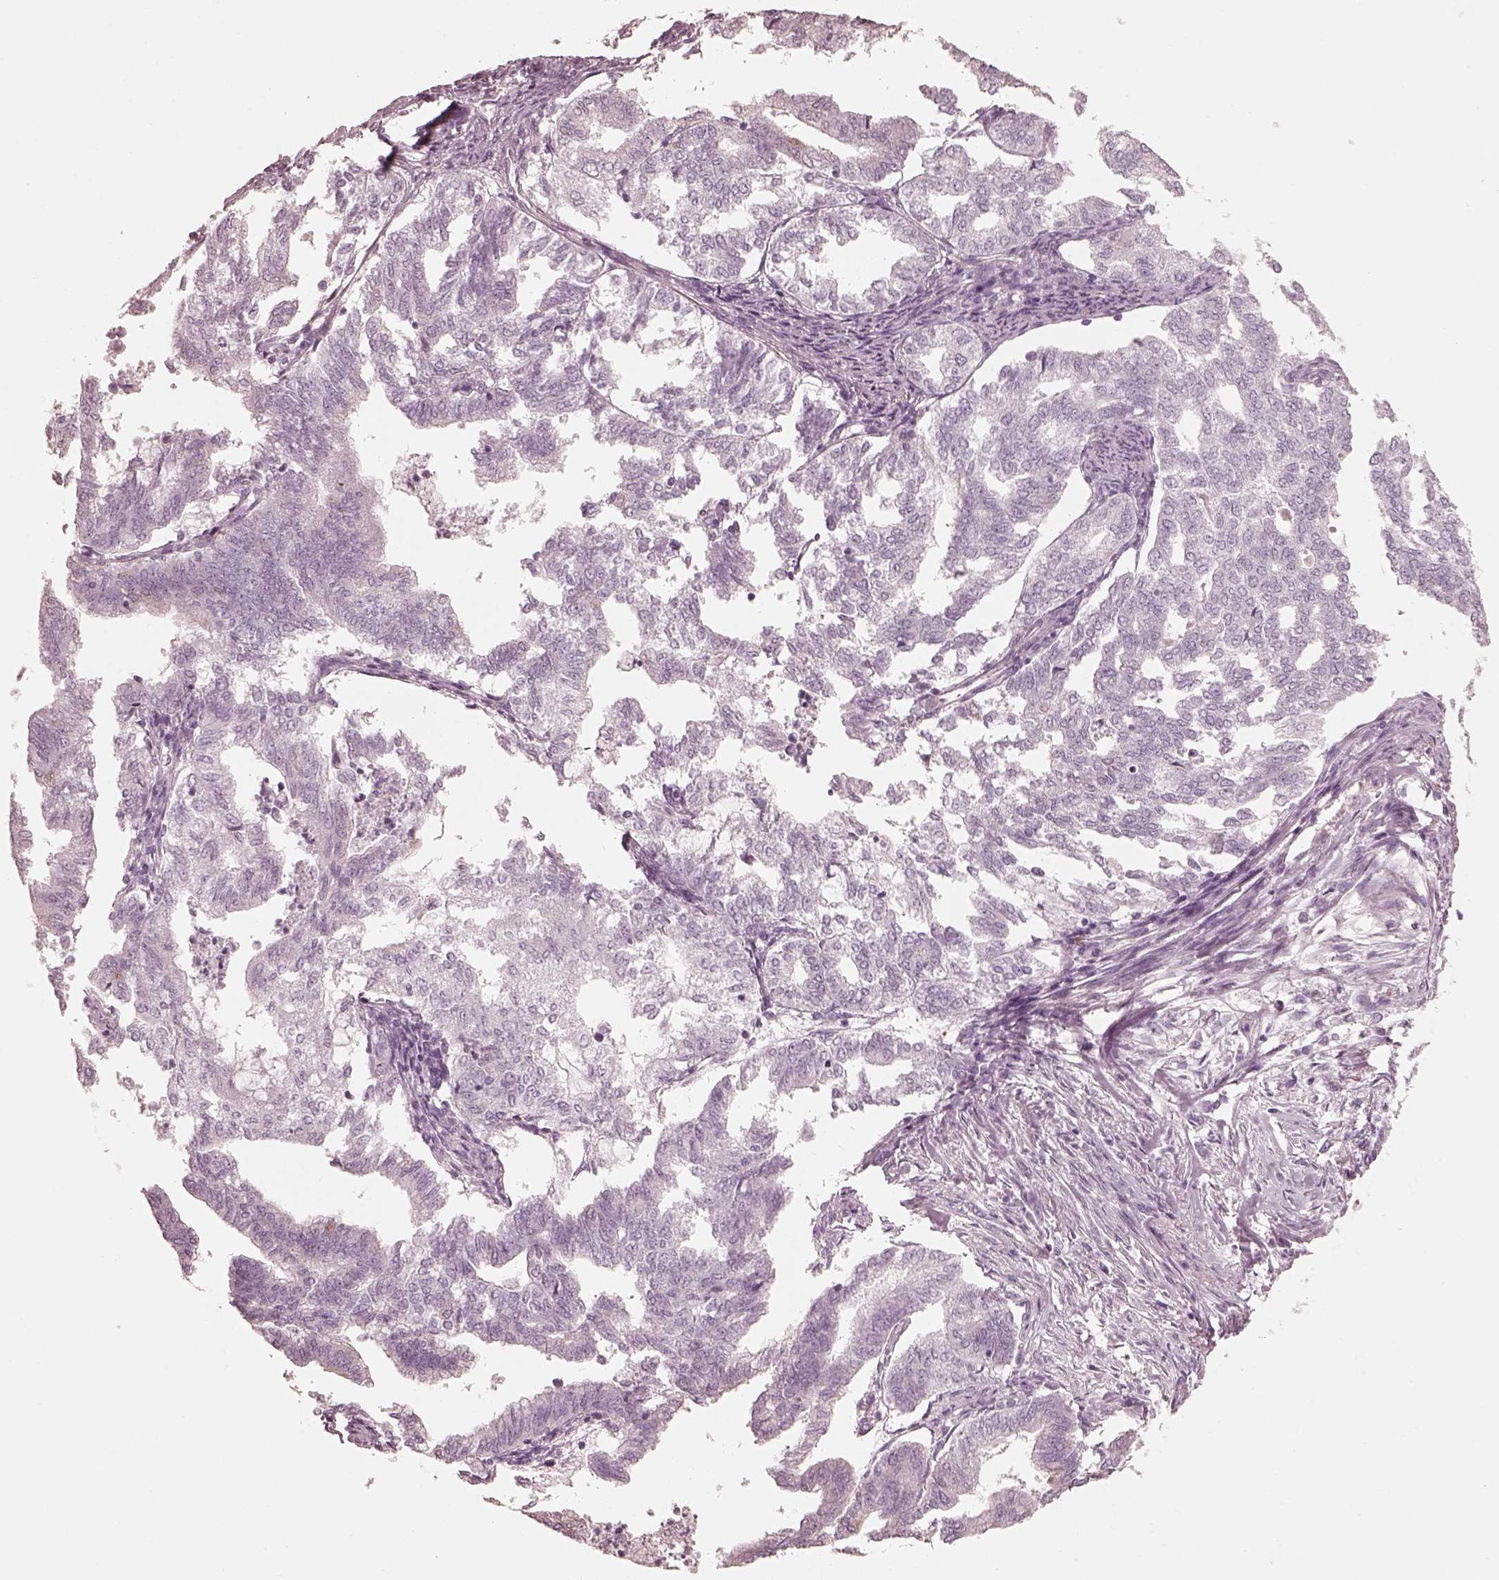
{"staining": {"intensity": "negative", "quantity": "none", "location": "none"}, "tissue": "endometrial cancer", "cell_type": "Tumor cells", "image_type": "cancer", "snomed": [{"axis": "morphology", "description": "Adenocarcinoma, NOS"}, {"axis": "topography", "description": "Endometrium"}], "caption": "DAB (3,3'-diaminobenzidine) immunohistochemical staining of endometrial cancer exhibits no significant expression in tumor cells.", "gene": "RAB3C", "patient": {"sex": "female", "age": 79}}